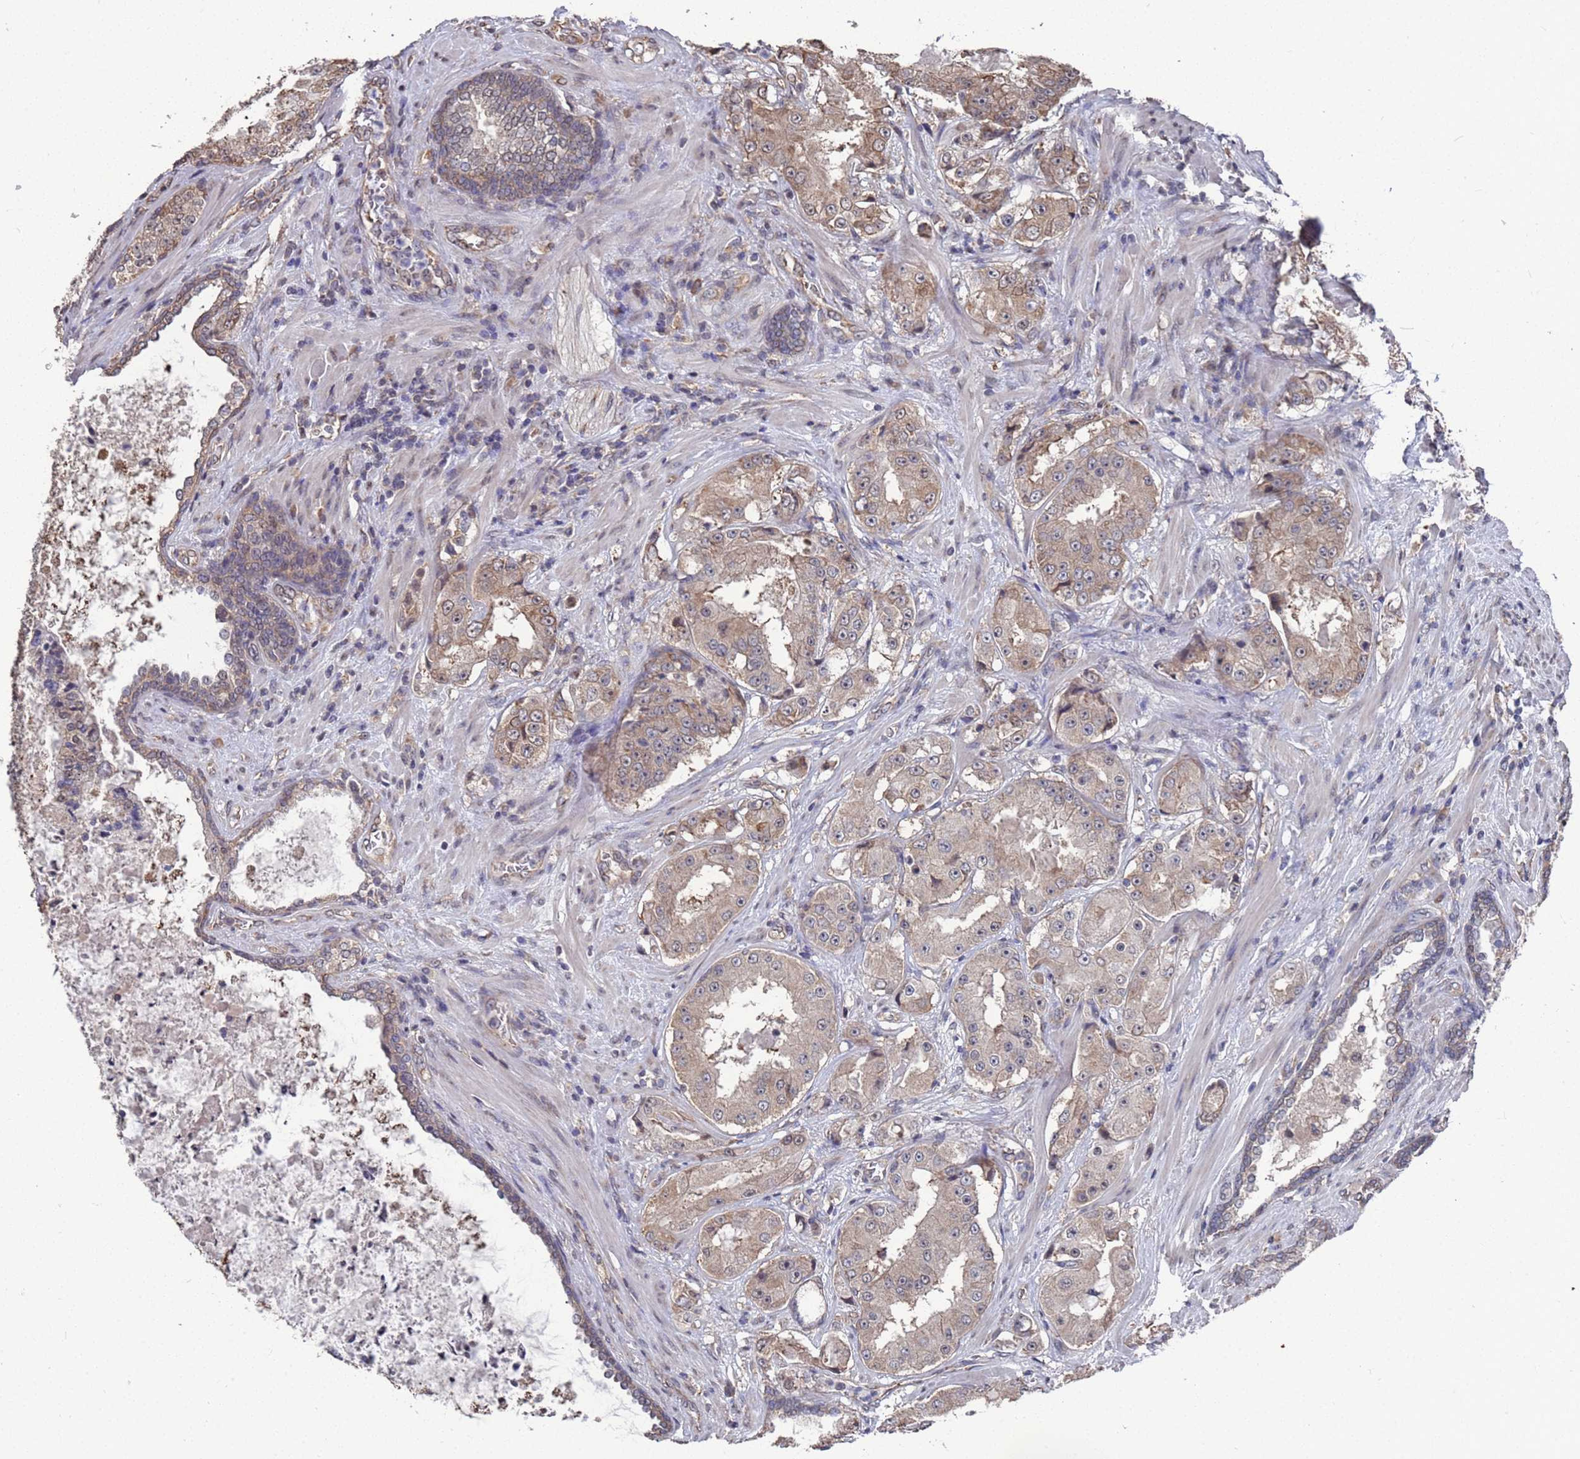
{"staining": {"intensity": "weak", "quantity": ">75%", "location": "cytoplasmic/membranous"}, "tissue": "prostate cancer", "cell_type": "Tumor cells", "image_type": "cancer", "snomed": [{"axis": "morphology", "description": "Adenocarcinoma, High grade"}, {"axis": "topography", "description": "Prostate"}], "caption": "IHC histopathology image of prostate high-grade adenocarcinoma stained for a protein (brown), which shows low levels of weak cytoplasmic/membranous staining in about >75% of tumor cells.", "gene": "CFAP119", "patient": {"sex": "male", "age": 73}}